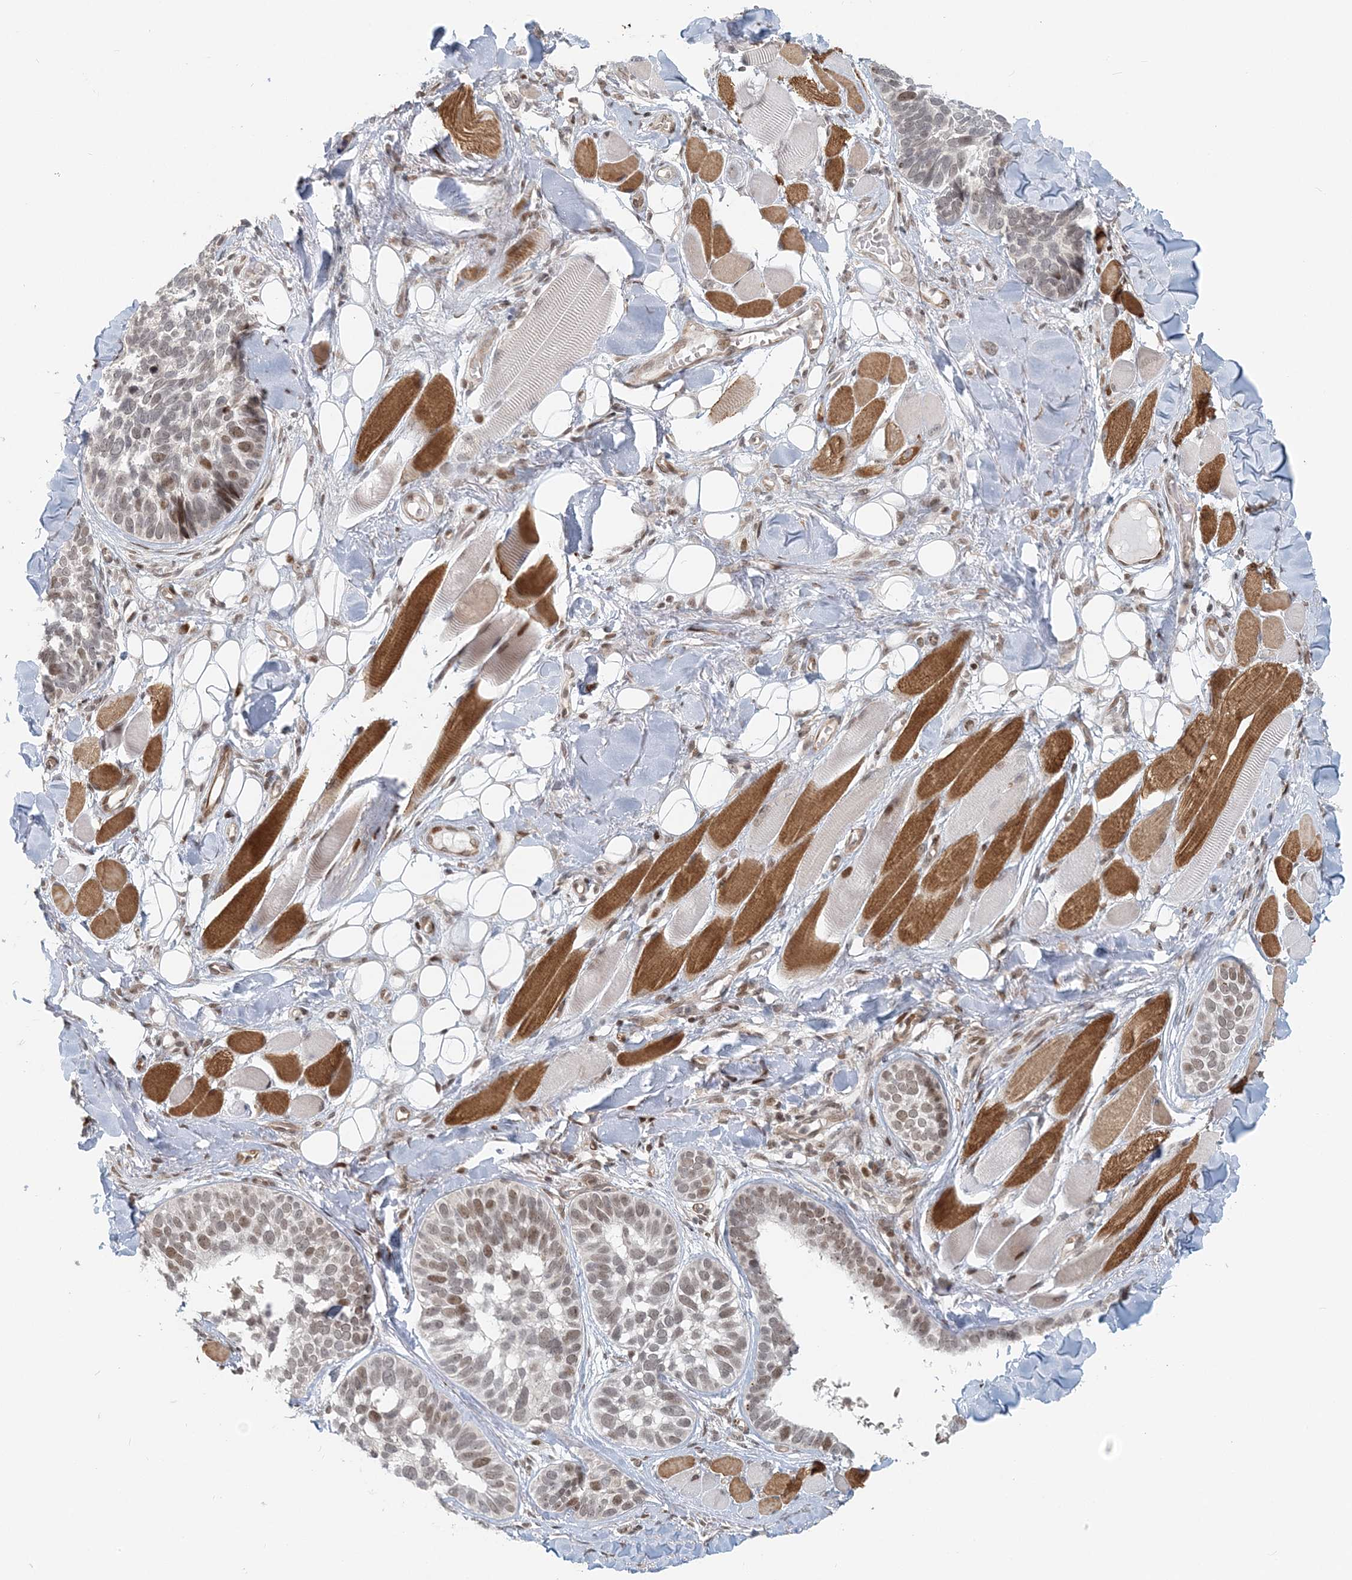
{"staining": {"intensity": "moderate", "quantity": "<25%", "location": "nuclear"}, "tissue": "skin cancer", "cell_type": "Tumor cells", "image_type": "cancer", "snomed": [{"axis": "morphology", "description": "Basal cell carcinoma"}, {"axis": "topography", "description": "Skin"}], "caption": "The immunohistochemical stain shows moderate nuclear expression in tumor cells of basal cell carcinoma (skin) tissue. (DAB (3,3'-diaminobenzidine) = brown stain, brightfield microscopy at high magnification).", "gene": "BAZ1B", "patient": {"sex": "male", "age": 62}}